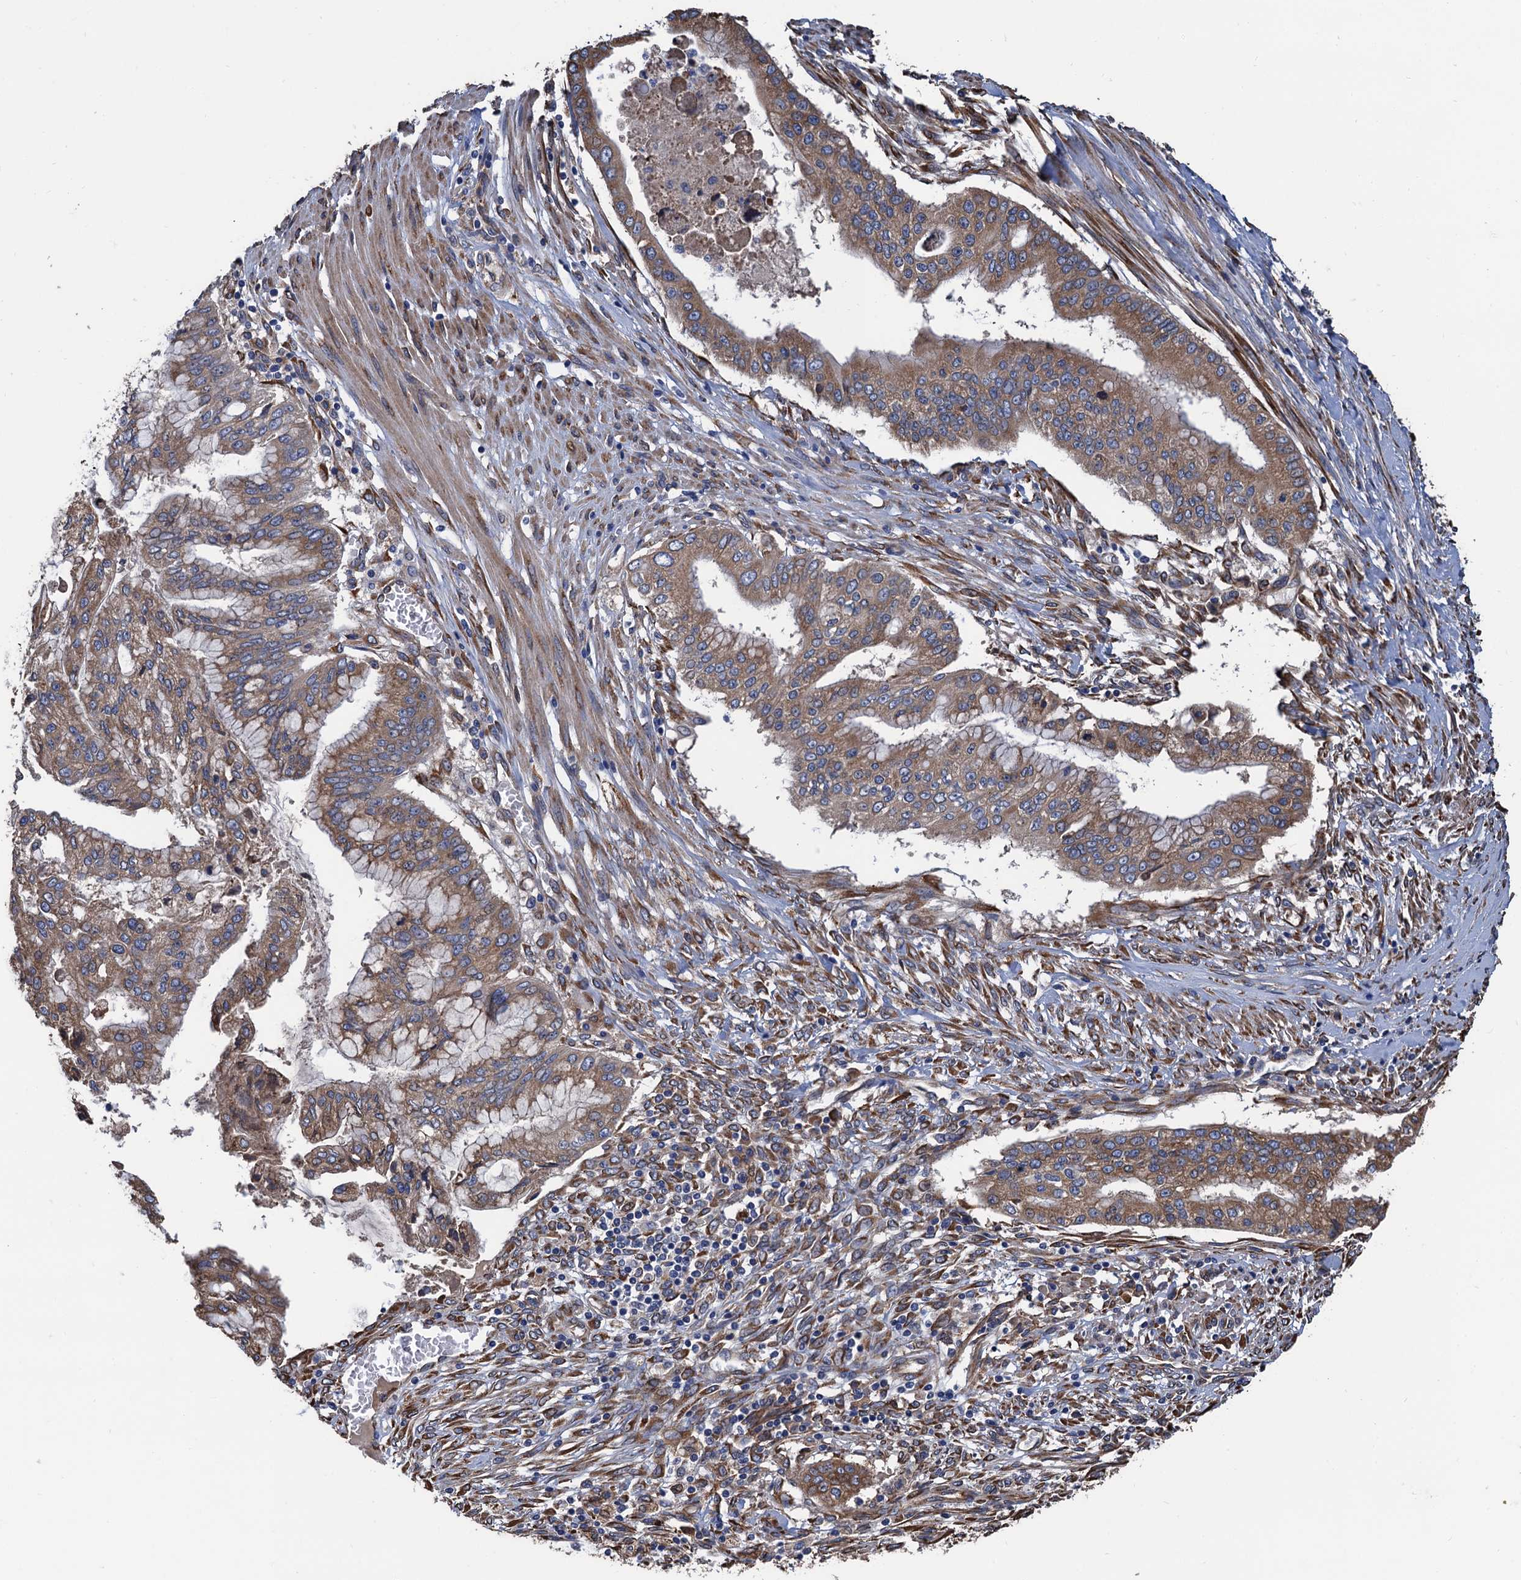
{"staining": {"intensity": "moderate", "quantity": "25%-75%", "location": "cytoplasmic/membranous"}, "tissue": "pancreatic cancer", "cell_type": "Tumor cells", "image_type": "cancer", "snomed": [{"axis": "morphology", "description": "Adenocarcinoma, NOS"}, {"axis": "topography", "description": "Pancreas"}], "caption": "Pancreatic cancer stained with IHC shows moderate cytoplasmic/membranous staining in approximately 25%-75% of tumor cells. (DAB IHC with brightfield microscopy, high magnification).", "gene": "CNNM1", "patient": {"sex": "male", "age": 46}}